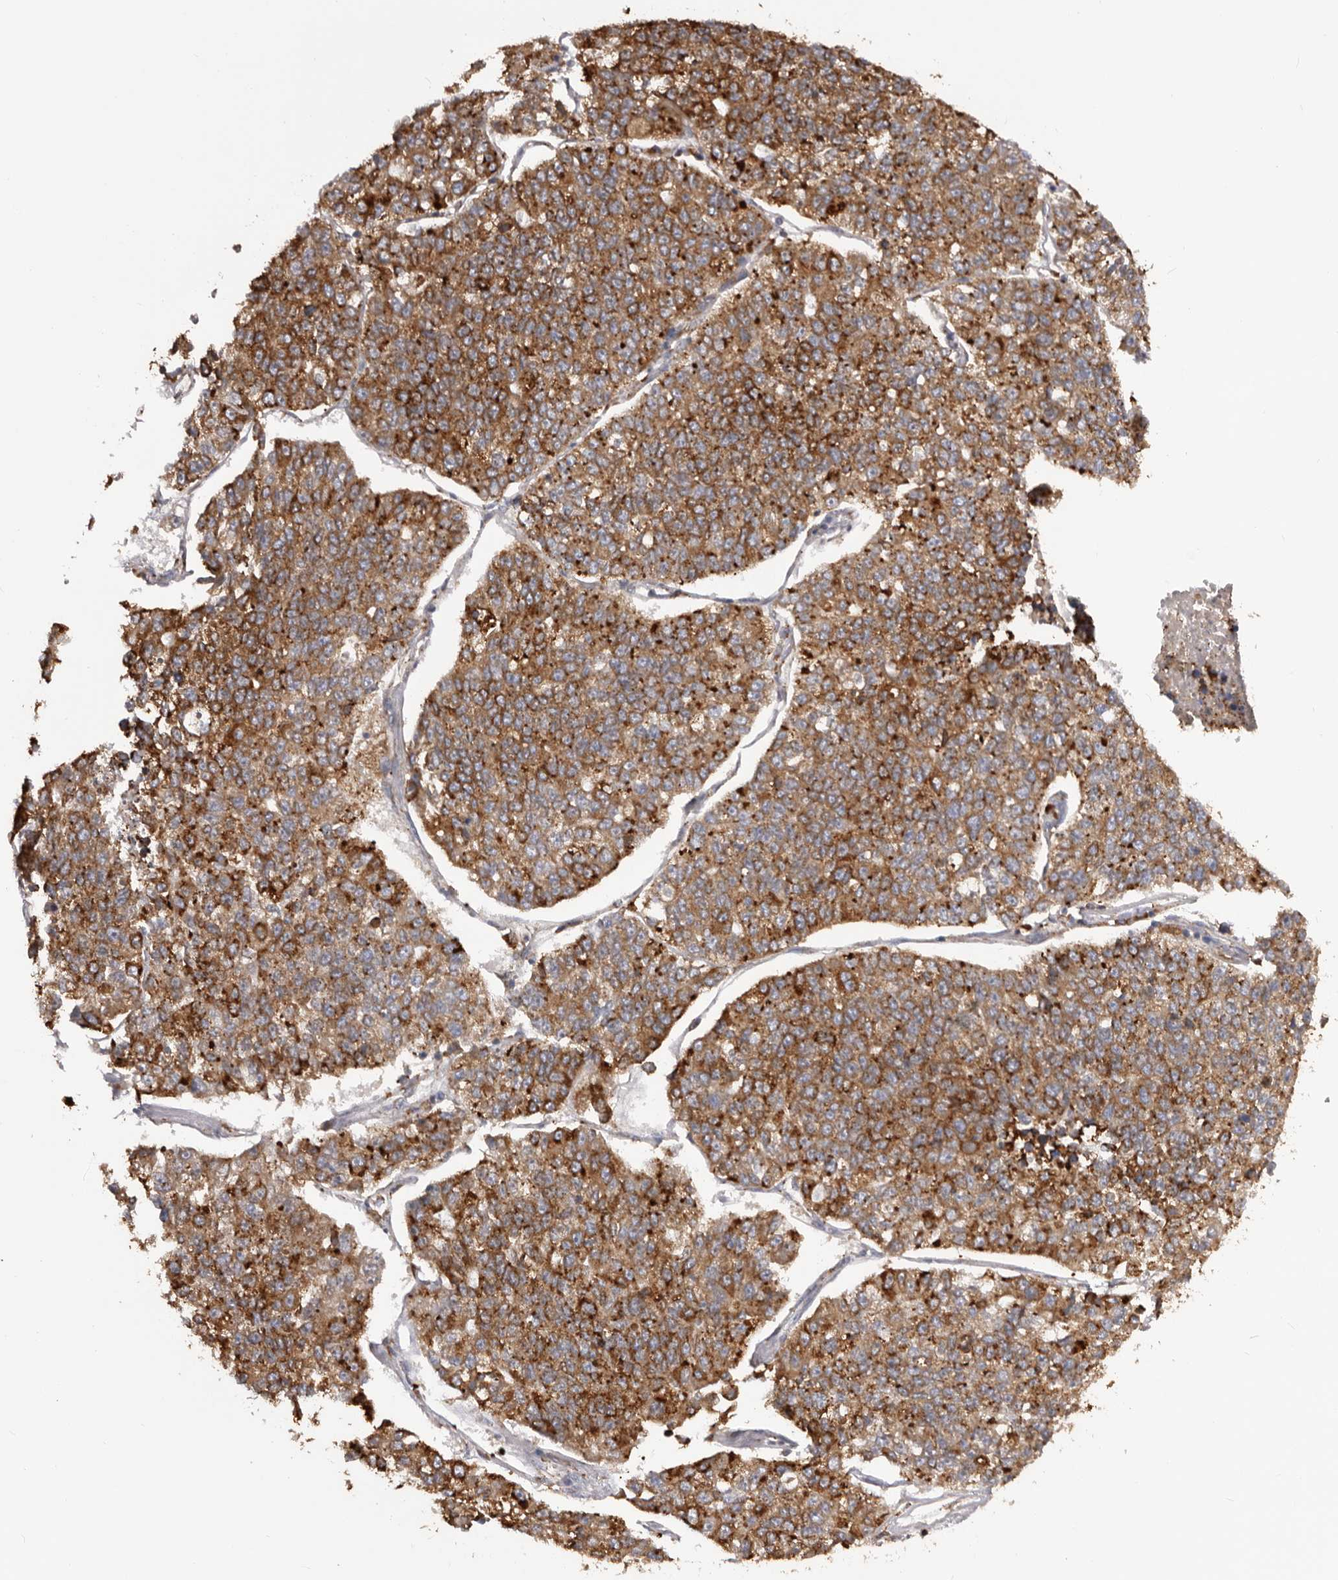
{"staining": {"intensity": "moderate", "quantity": ">75%", "location": "cytoplasmic/membranous"}, "tissue": "lung cancer", "cell_type": "Tumor cells", "image_type": "cancer", "snomed": [{"axis": "morphology", "description": "Adenocarcinoma, NOS"}, {"axis": "topography", "description": "Lung"}], "caption": "About >75% of tumor cells in human adenocarcinoma (lung) exhibit moderate cytoplasmic/membranous protein expression as visualized by brown immunohistochemical staining.", "gene": "QRSL1", "patient": {"sex": "male", "age": 49}}